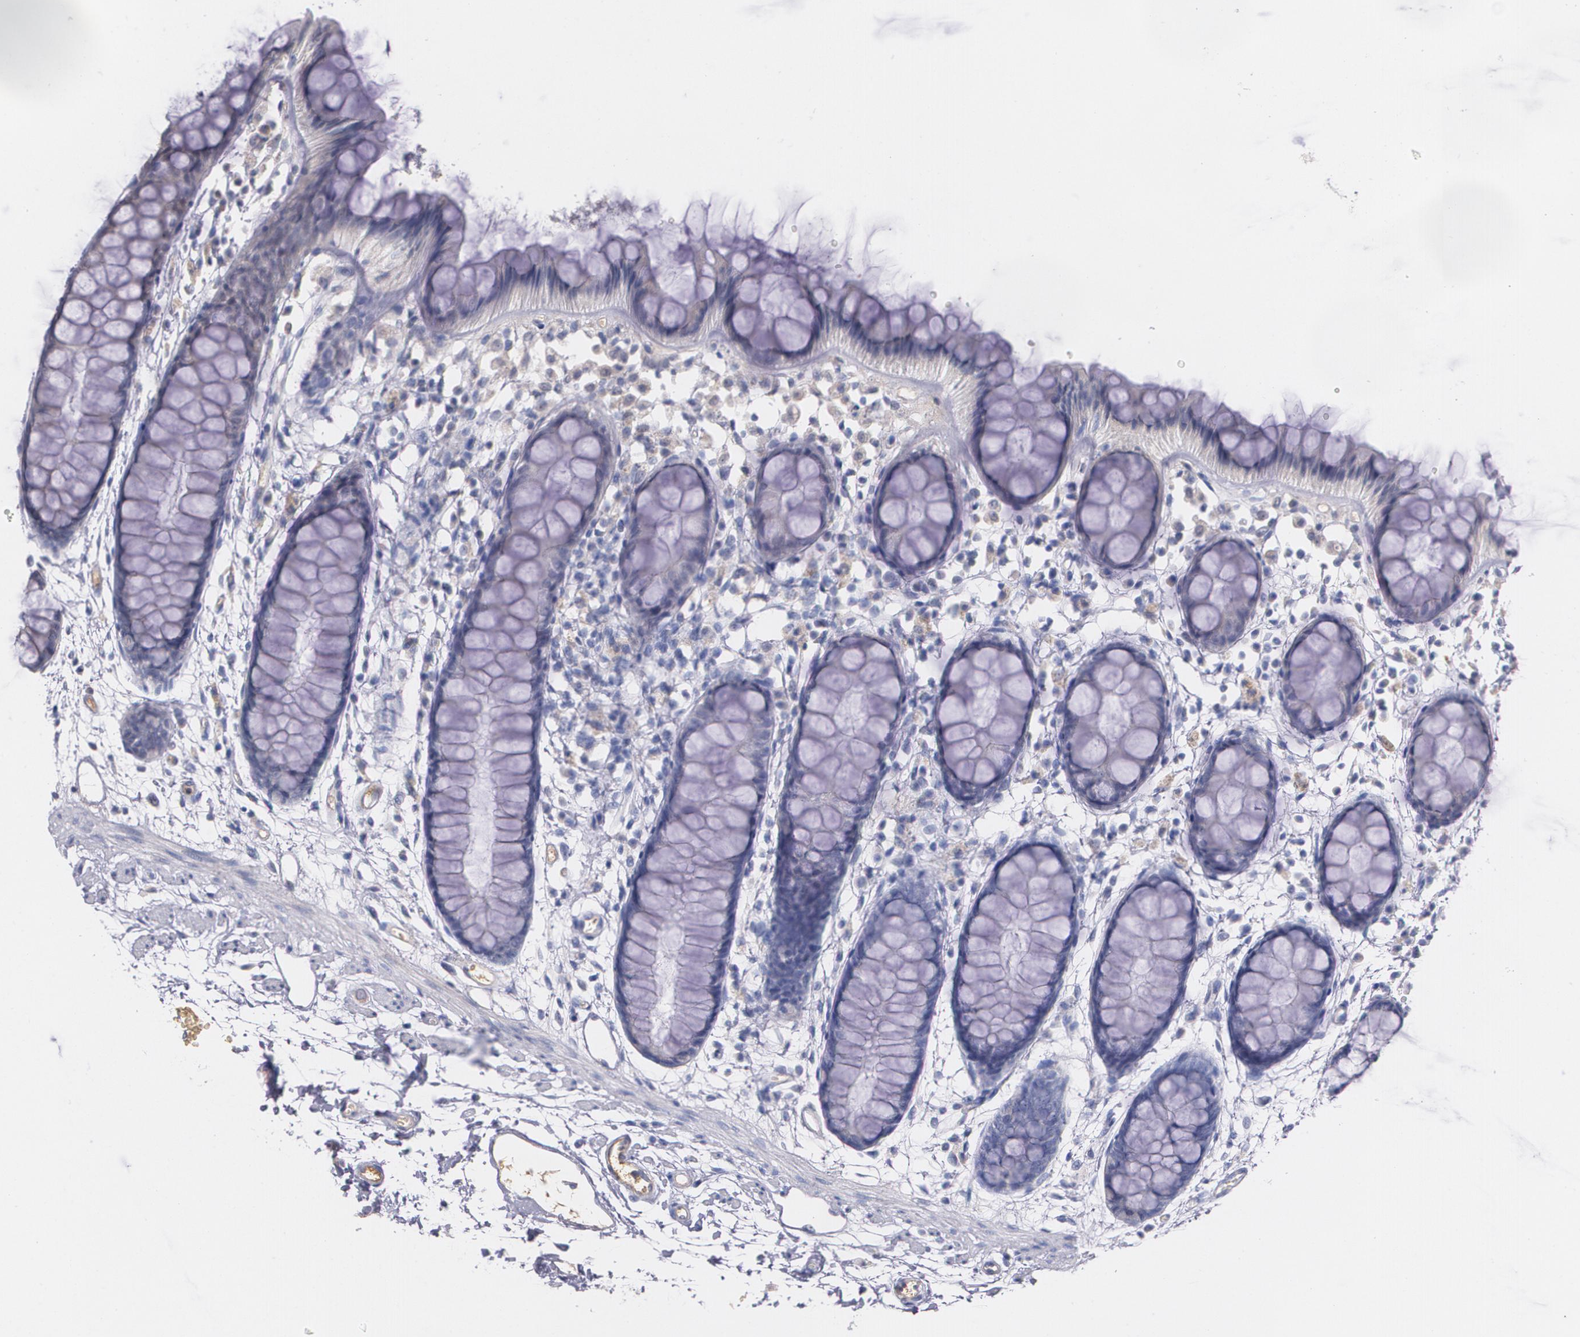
{"staining": {"intensity": "weak", "quantity": "<25%", "location": "cytoplasmic/membranous"}, "tissue": "rectum", "cell_type": "Glandular cells", "image_type": "normal", "snomed": [{"axis": "morphology", "description": "Normal tissue, NOS"}, {"axis": "topography", "description": "Rectum"}], "caption": "The image demonstrates no significant positivity in glandular cells of rectum.", "gene": "AMBP", "patient": {"sex": "female", "age": 66}}